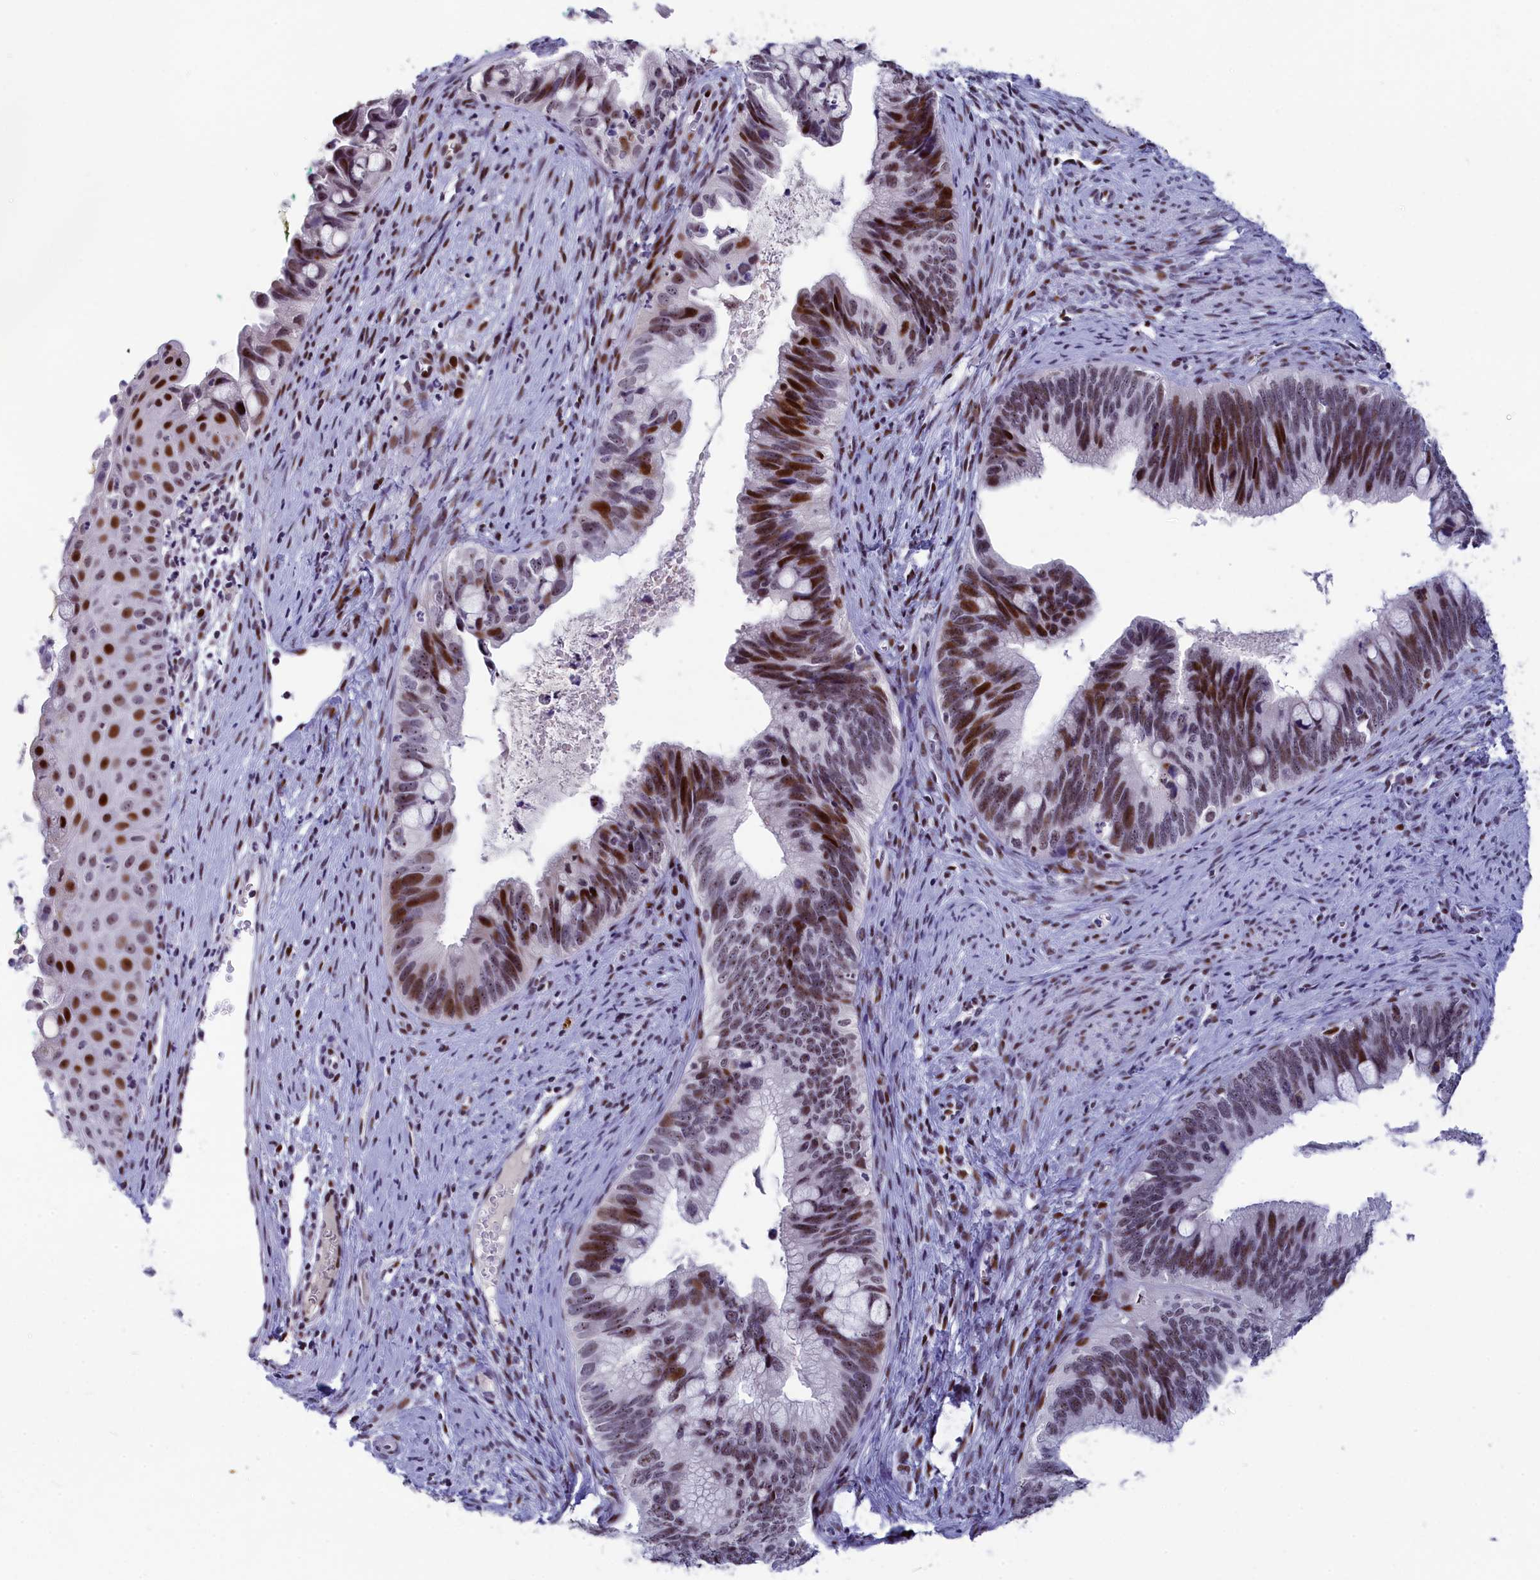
{"staining": {"intensity": "moderate", "quantity": ">75%", "location": "nuclear"}, "tissue": "cervical cancer", "cell_type": "Tumor cells", "image_type": "cancer", "snomed": [{"axis": "morphology", "description": "Adenocarcinoma, NOS"}, {"axis": "topography", "description": "Cervix"}], "caption": "High-power microscopy captured an immunohistochemistry (IHC) histopathology image of cervical cancer (adenocarcinoma), revealing moderate nuclear positivity in about >75% of tumor cells.", "gene": "NSA2", "patient": {"sex": "female", "age": 42}}